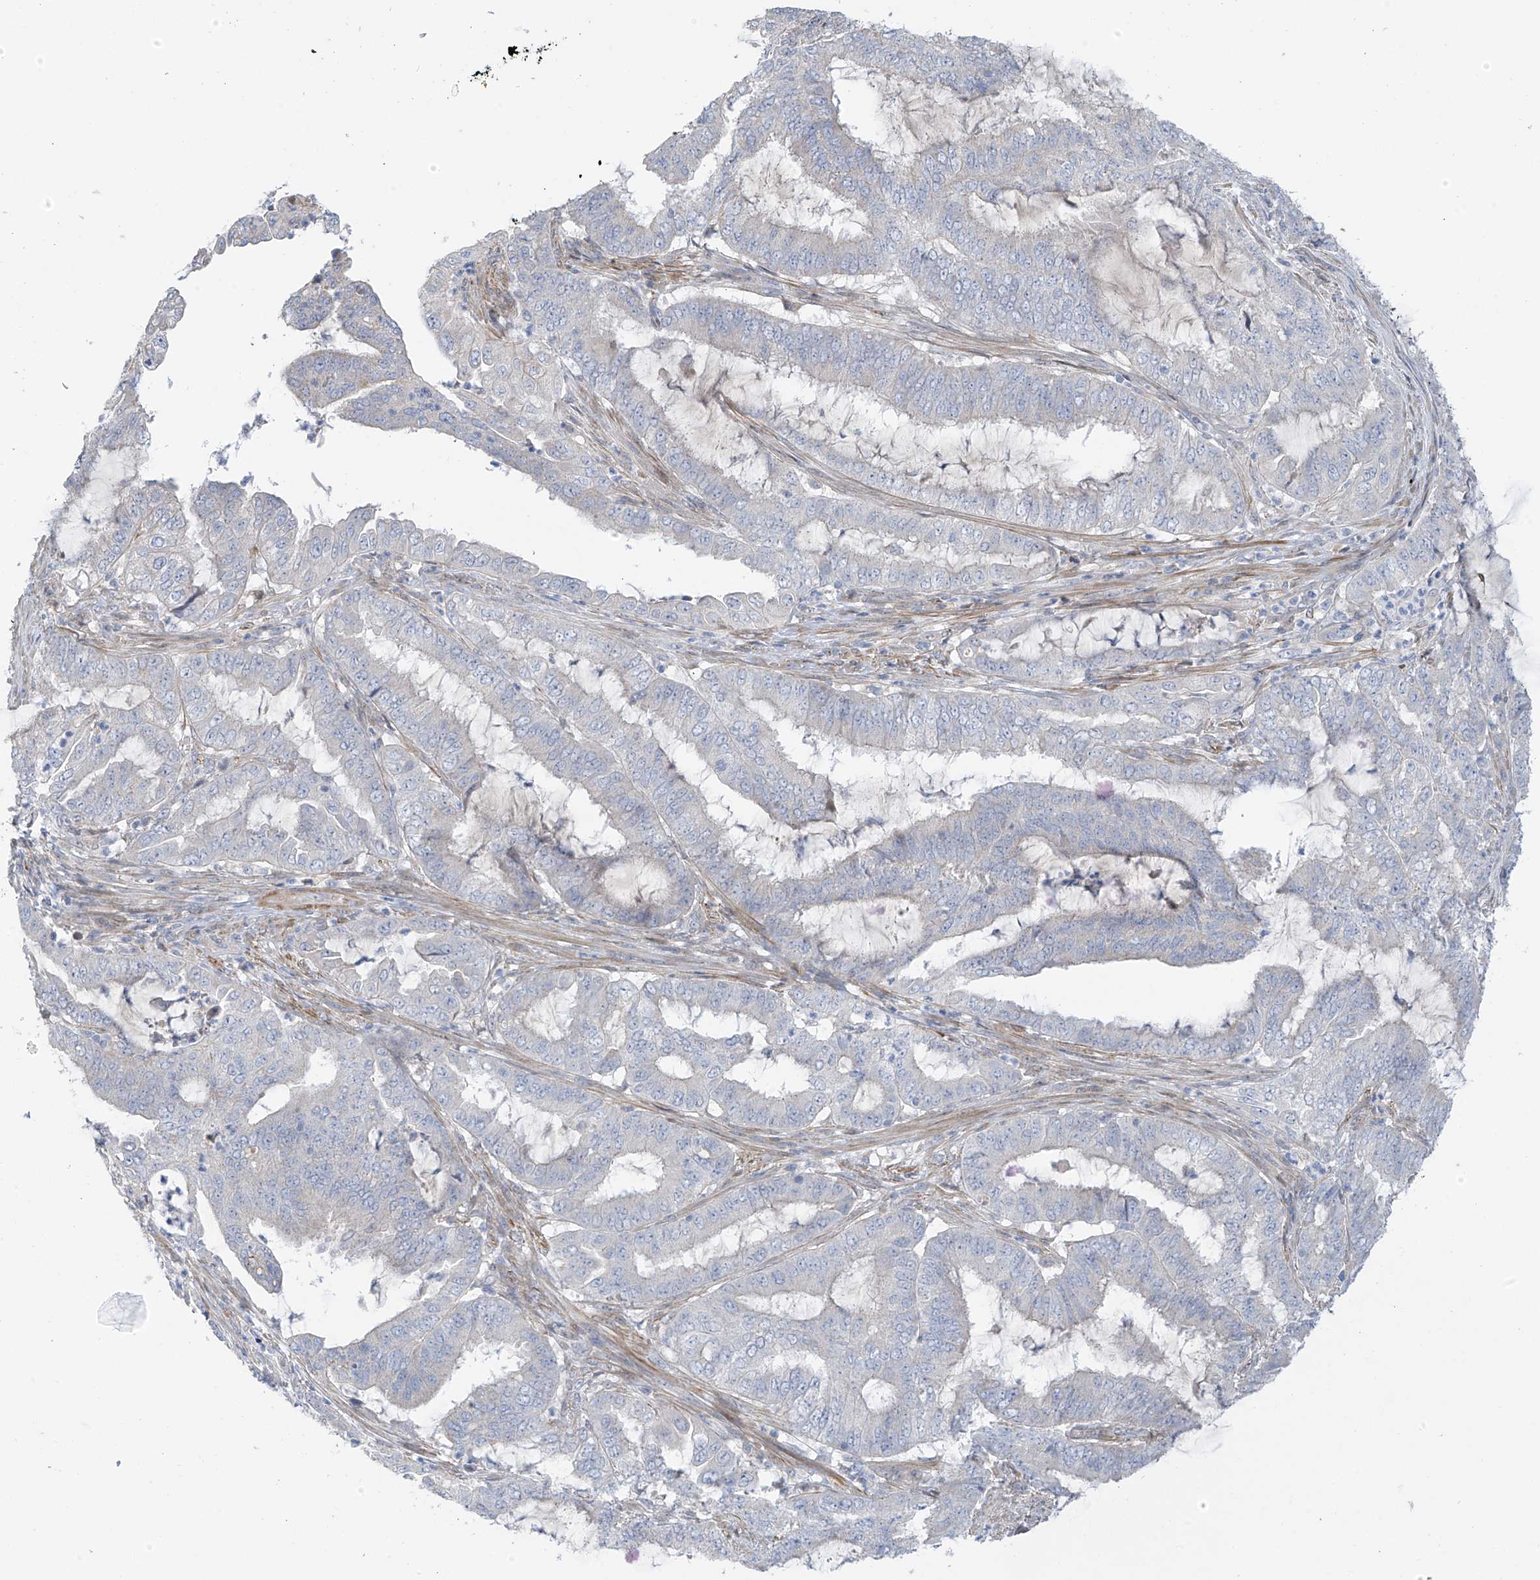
{"staining": {"intensity": "negative", "quantity": "none", "location": "none"}, "tissue": "endometrial cancer", "cell_type": "Tumor cells", "image_type": "cancer", "snomed": [{"axis": "morphology", "description": "Adenocarcinoma, NOS"}, {"axis": "topography", "description": "Endometrium"}], "caption": "Immunohistochemistry photomicrograph of adenocarcinoma (endometrial) stained for a protein (brown), which shows no staining in tumor cells.", "gene": "ZNF641", "patient": {"sex": "female", "age": 51}}